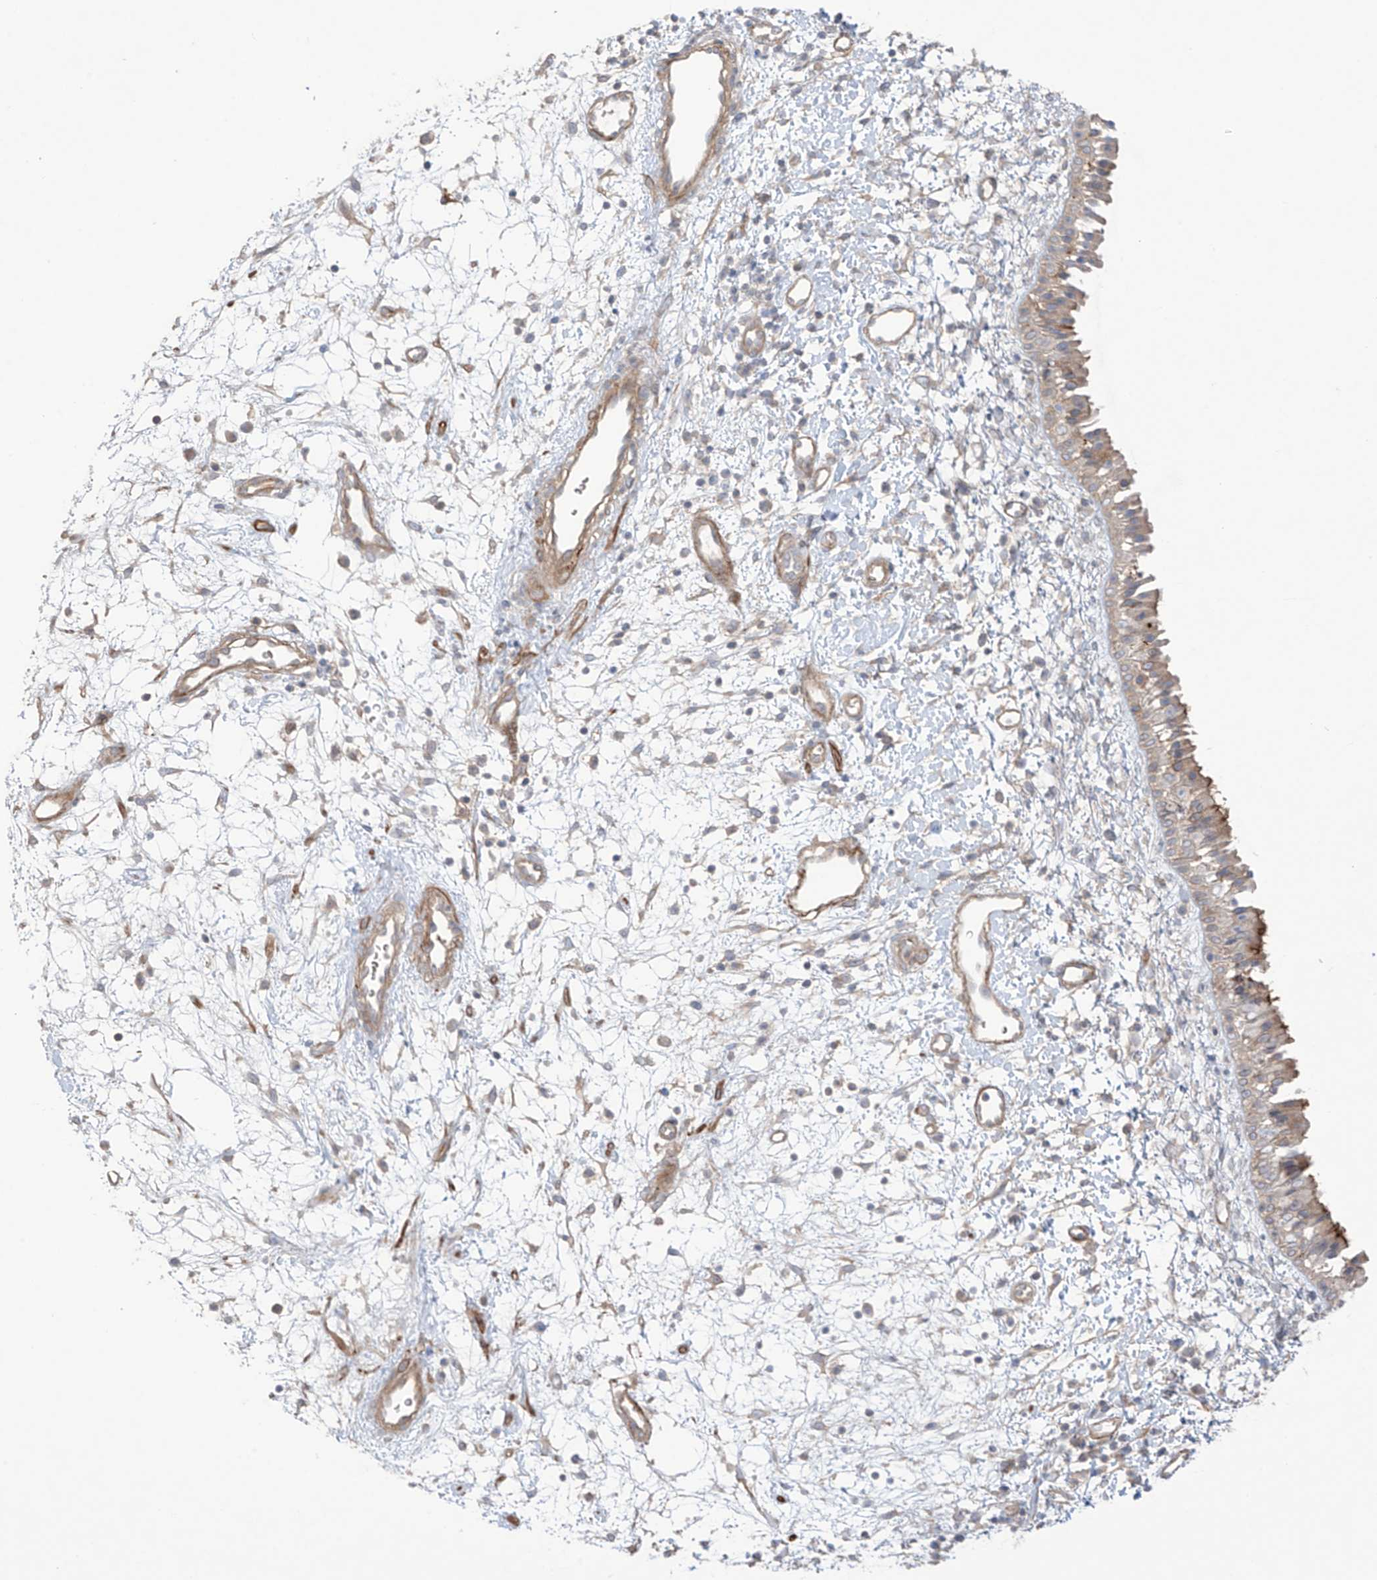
{"staining": {"intensity": "weak", "quantity": "25%-75%", "location": "cytoplasmic/membranous"}, "tissue": "nasopharynx", "cell_type": "Respiratory epithelial cells", "image_type": "normal", "snomed": [{"axis": "morphology", "description": "Normal tissue, NOS"}, {"axis": "topography", "description": "Nasopharynx"}], "caption": "This is a histology image of IHC staining of normal nasopharynx, which shows weak staining in the cytoplasmic/membranous of respiratory epithelial cells.", "gene": "TRMU", "patient": {"sex": "male", "age": 22}}